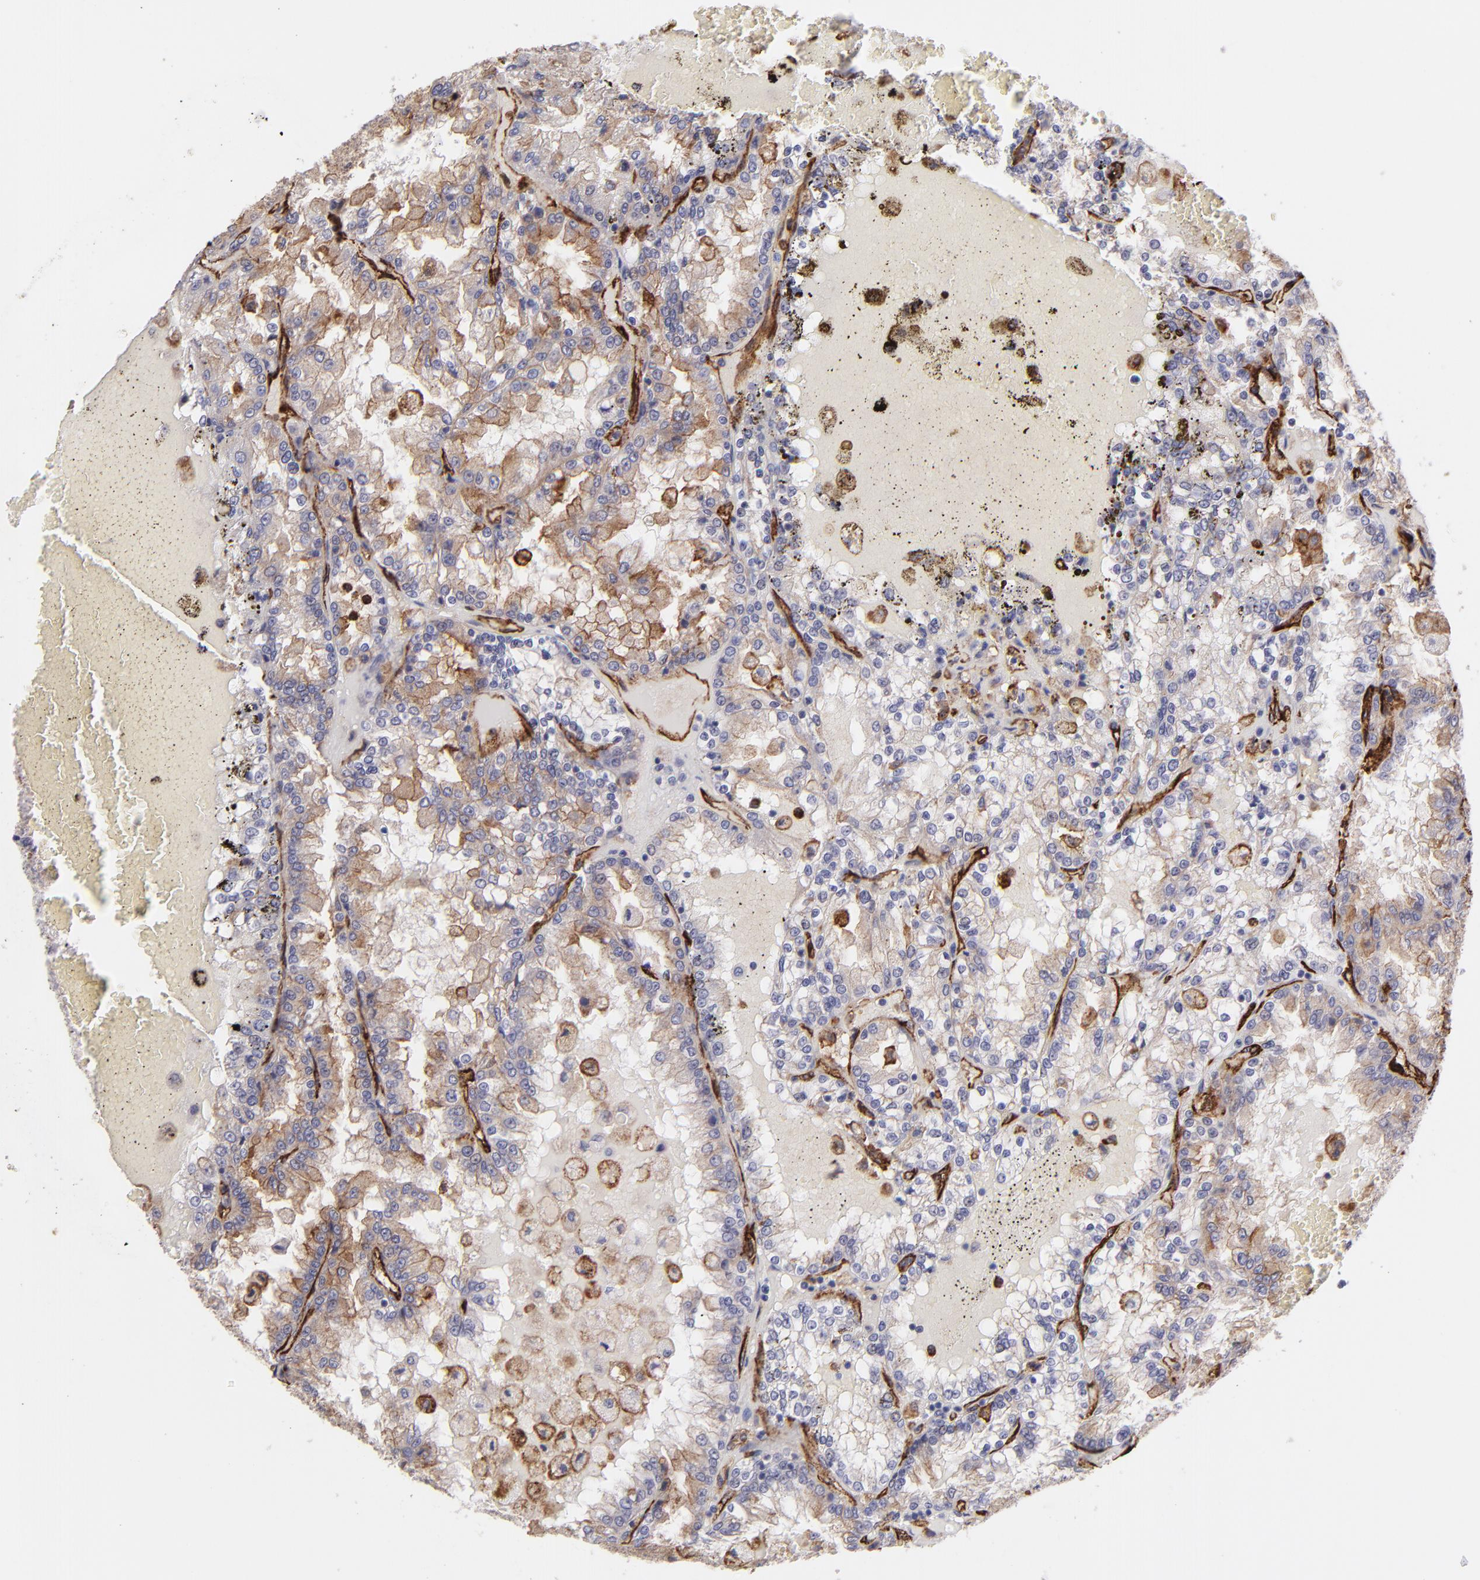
{"staining": {"intensity": "negative", "quantity": "none", "location": "none"}, "tissue": "renal cancer", "cell_type": "Tumor cells", "image_type": "cancer", "snomed": [{"axis": "morphology", "description": "Adenocarcinoma, NOS"}, {"axis": "topography", "description": "Kidney"}], "caption": "This is an immunohistochemistry micrograph of human renal cancer. There is no positivity in tumor cells.", "gene": "DYSF", "patient": {"sex": "female", "age": 56}}